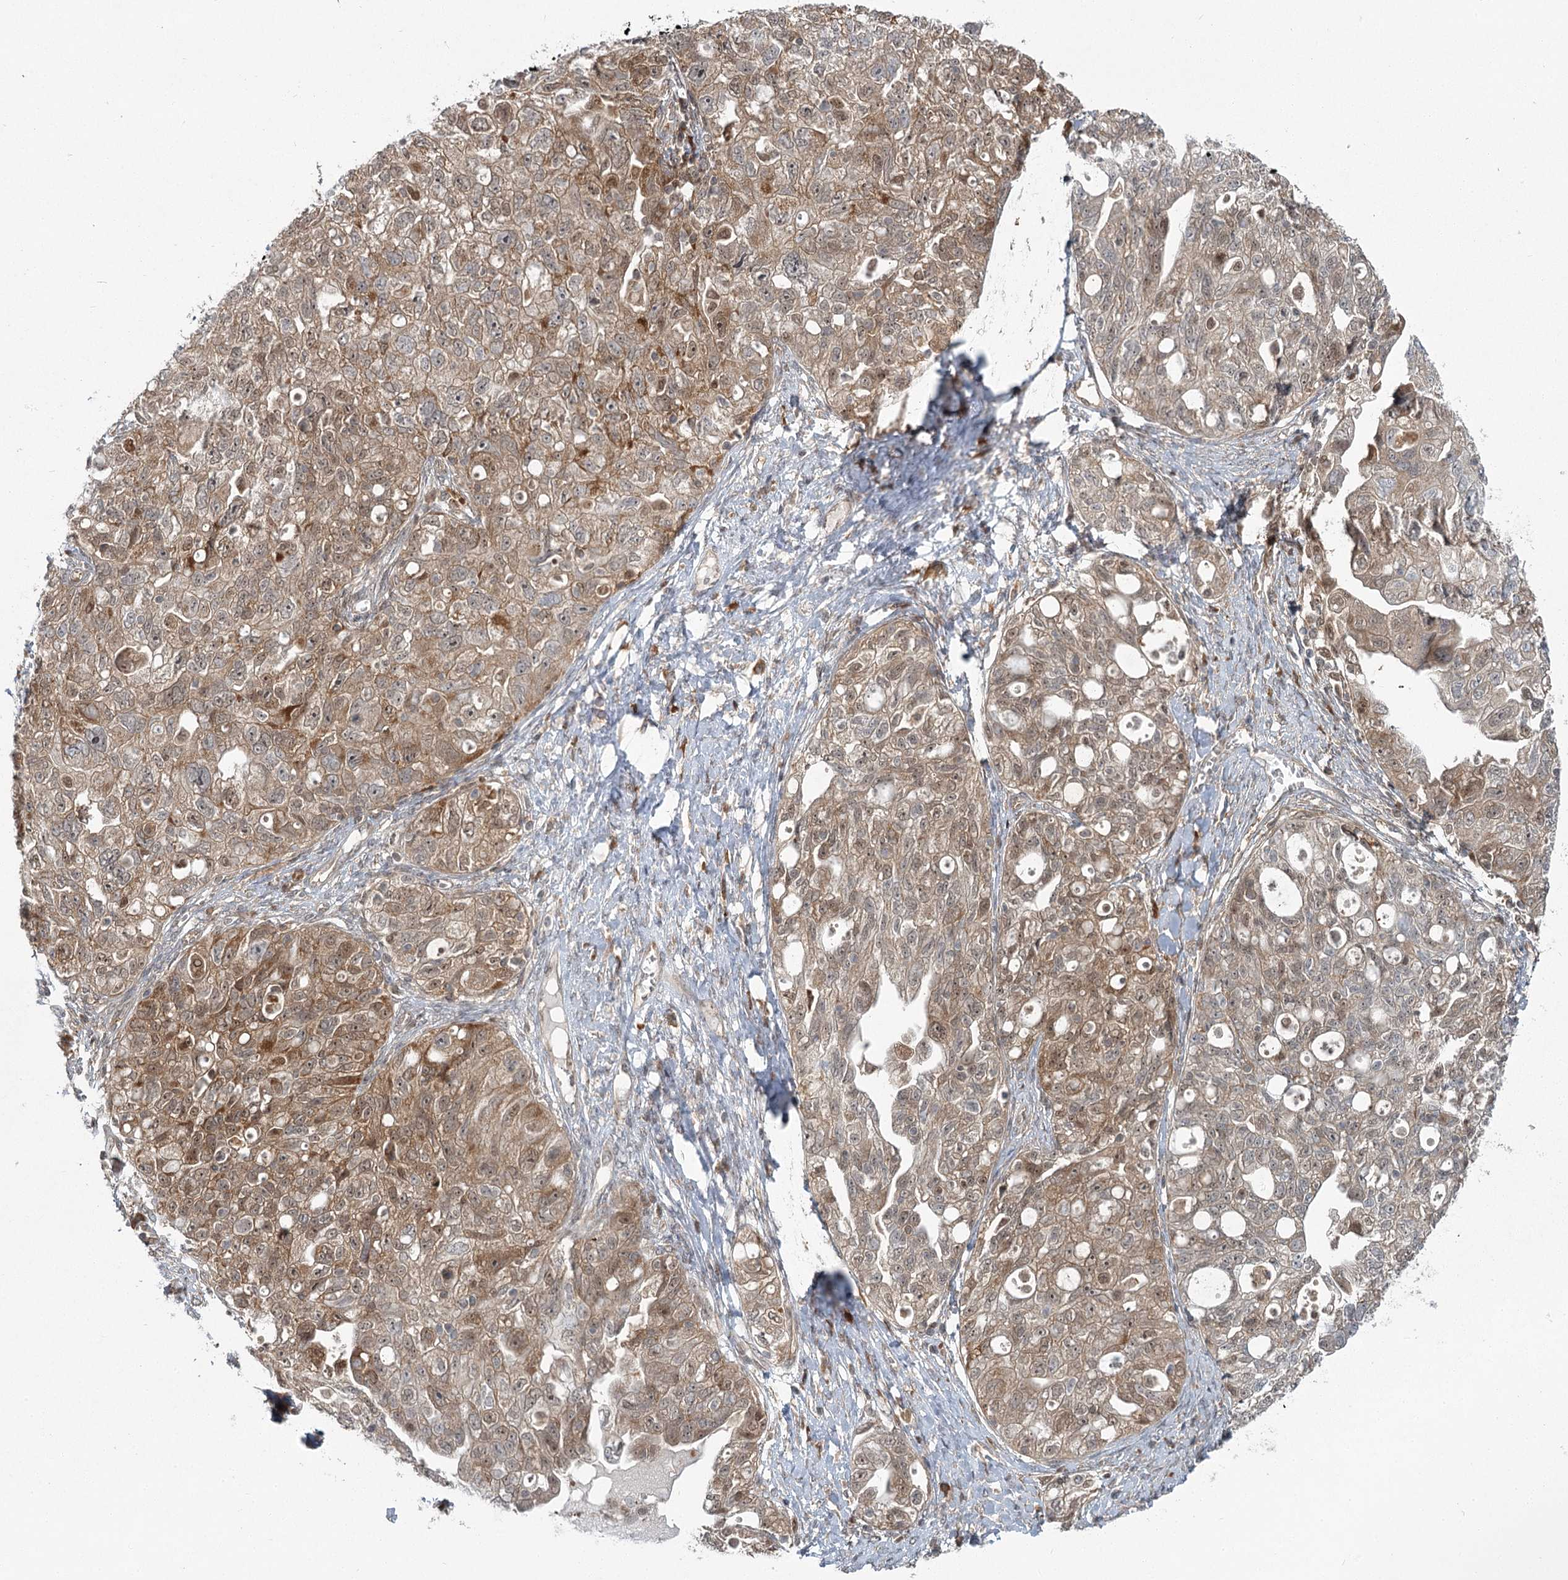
{"staining": {"intensity": "moderate", "quantity": ">75%", "location": "cytoplasmic/membranous,nuclear"}, "tissue": "ovarian cancer", "cell_type": "Tumor cells", "image_type": "cancer", "snomed": [{"axis": "morphology", "description": "Carcinoma, NOS"}, {"axis": "morphology", "description": "Cystadenocarcinoma, serous, NOS"}, {"axis": "topography", "description": "Ovary"}], "caption": "DAB (3,3'-diaminobenzidine) immunohistochemical staining of ovarian cancer (carcinoma) shows moderate cytoplasmic/membranous and nuclear protein positivity in approximately >75% of tumor cells.", "gene": "THNSL1", "patient": {"sex": "female", "age": 69}}